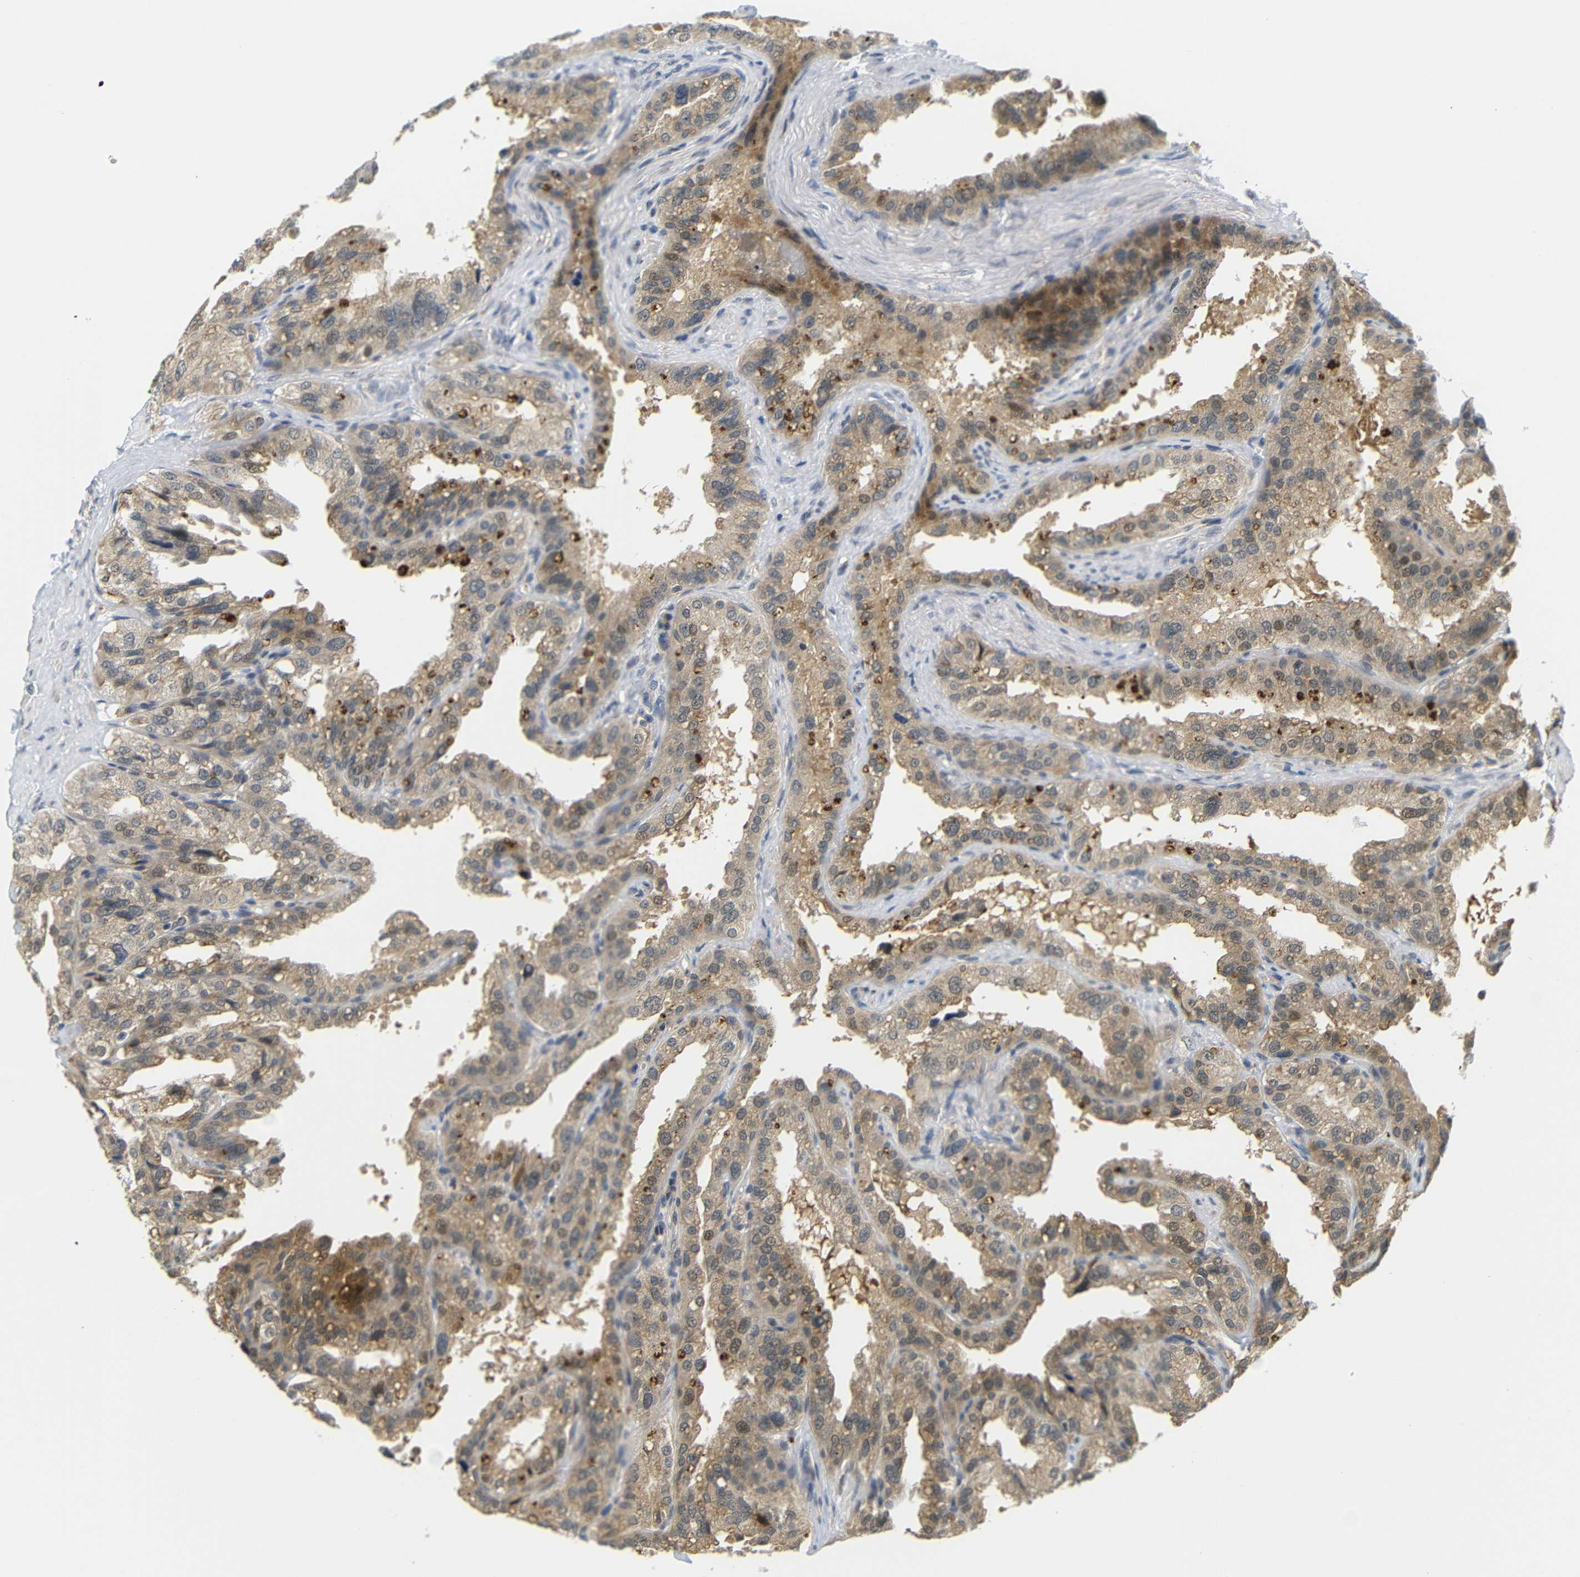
{"staining": {"intensity": "weak", "quantity": ">75%", "location": "cytoplasmic/membranous"}, "tissue": "seminal vesicle", "cell_type": "Glandular cells", "image_type": "normal", "snomed": [{"axis": "morphology", "description": "Normal tissue, NOS"}, {"axis": "topography", "description": "Seminal veicle"}], "caption": "Protein staining of benign seminal vesicle exhibits weak cytoplasmic/membranous expression in about >75% of glandular cells.", "gene": "GJA5", "patient": {"sex": "male", "age": 68}}